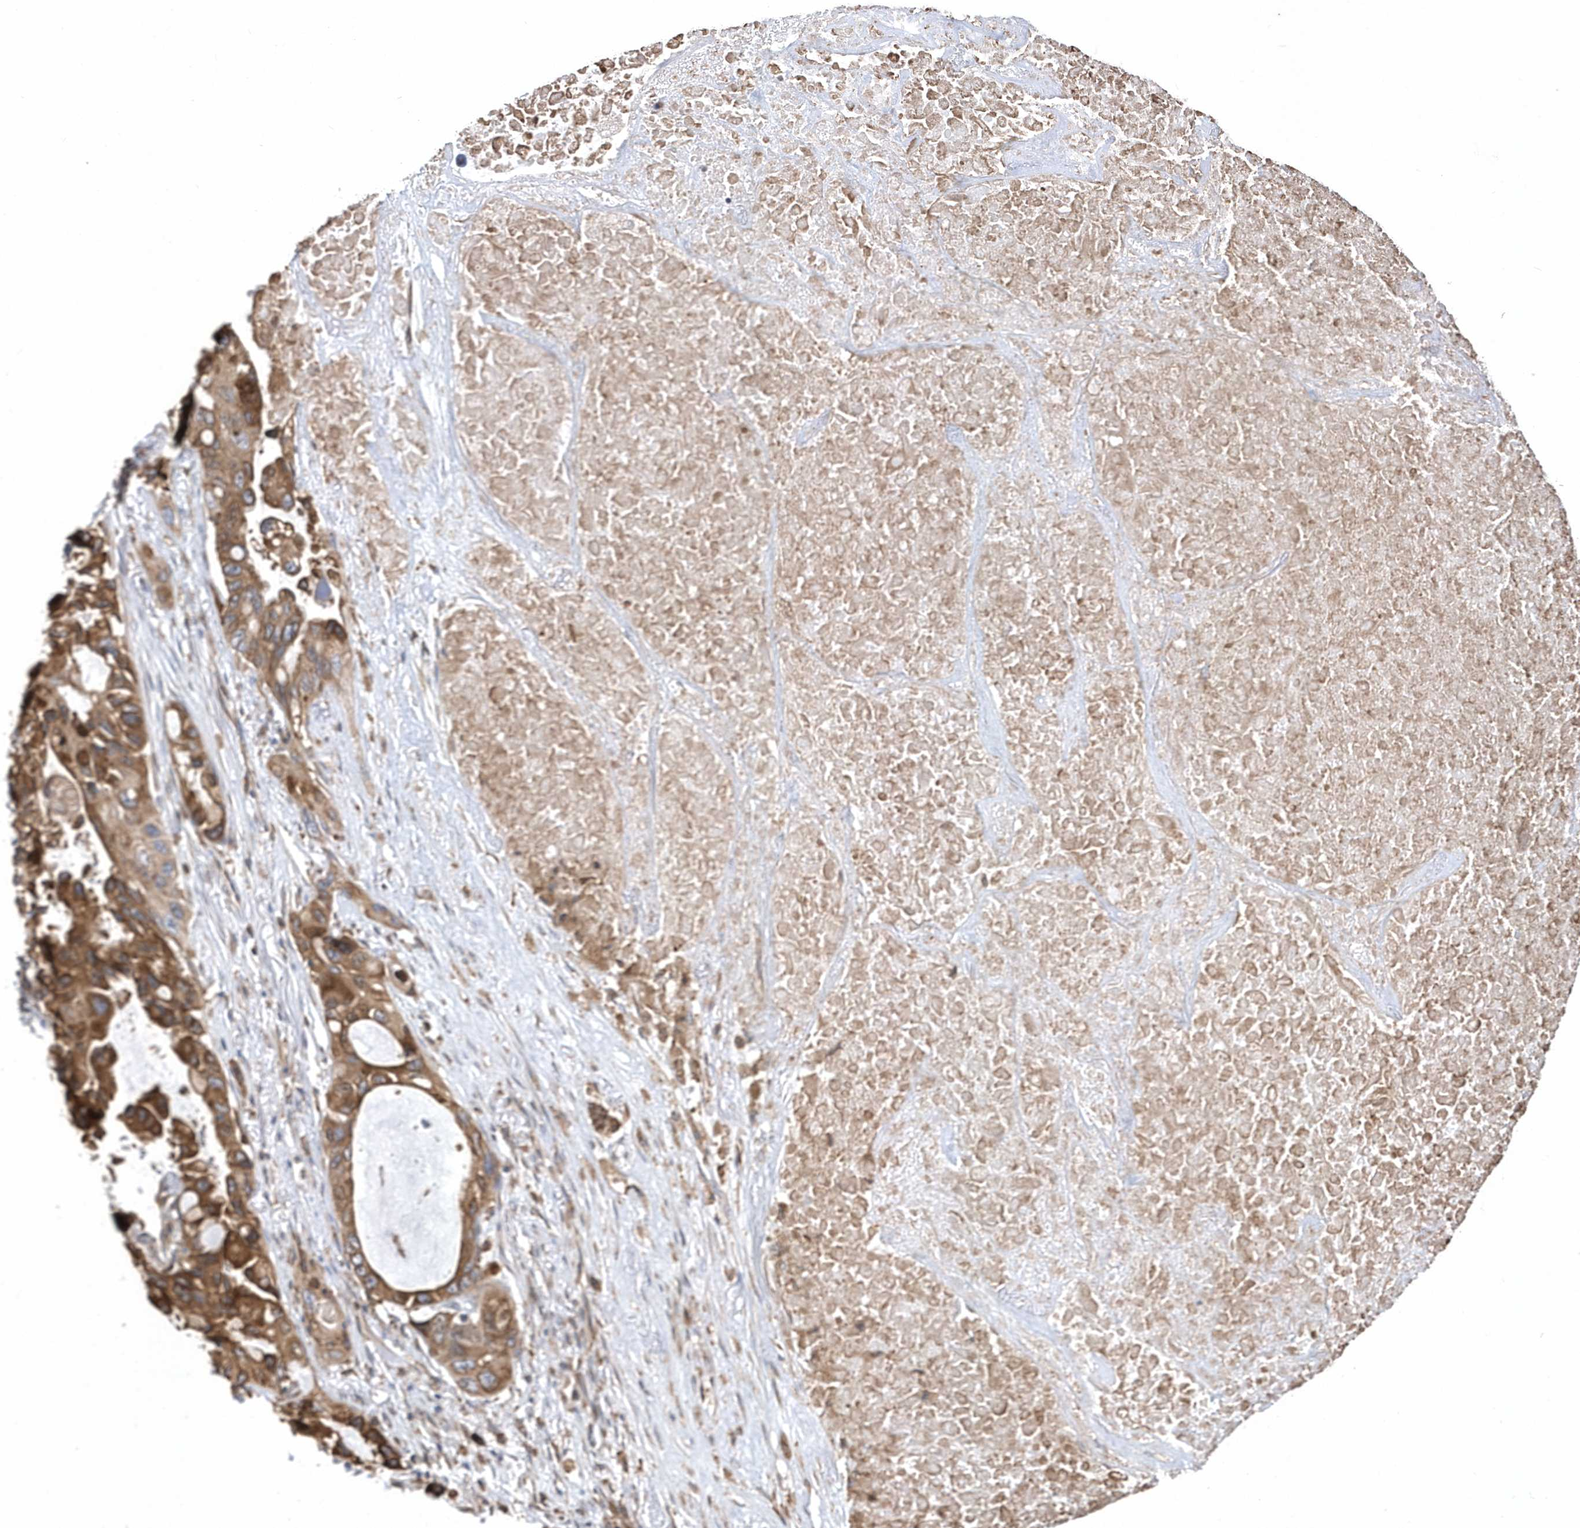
{"staining": {"intensity": "moderate", "quantity": ">75%", "location": "cytoplasmic/membranous"}, "tissue": "lung cancer", "cell_type": "Tumor cells", "image_type": "cancer", "snomed": [{"axis": "morphology", "description": "Squamous cell carcinoma, NOS"}, {"axis": "topography", "description": "Lung"}], "caption": "Human lung squamous cell carcinoma stained with a protein marker reveals moderate staining in tumor cells.", "gene": "VAMP7", "patient": {"sex": "female", "age": 73}}